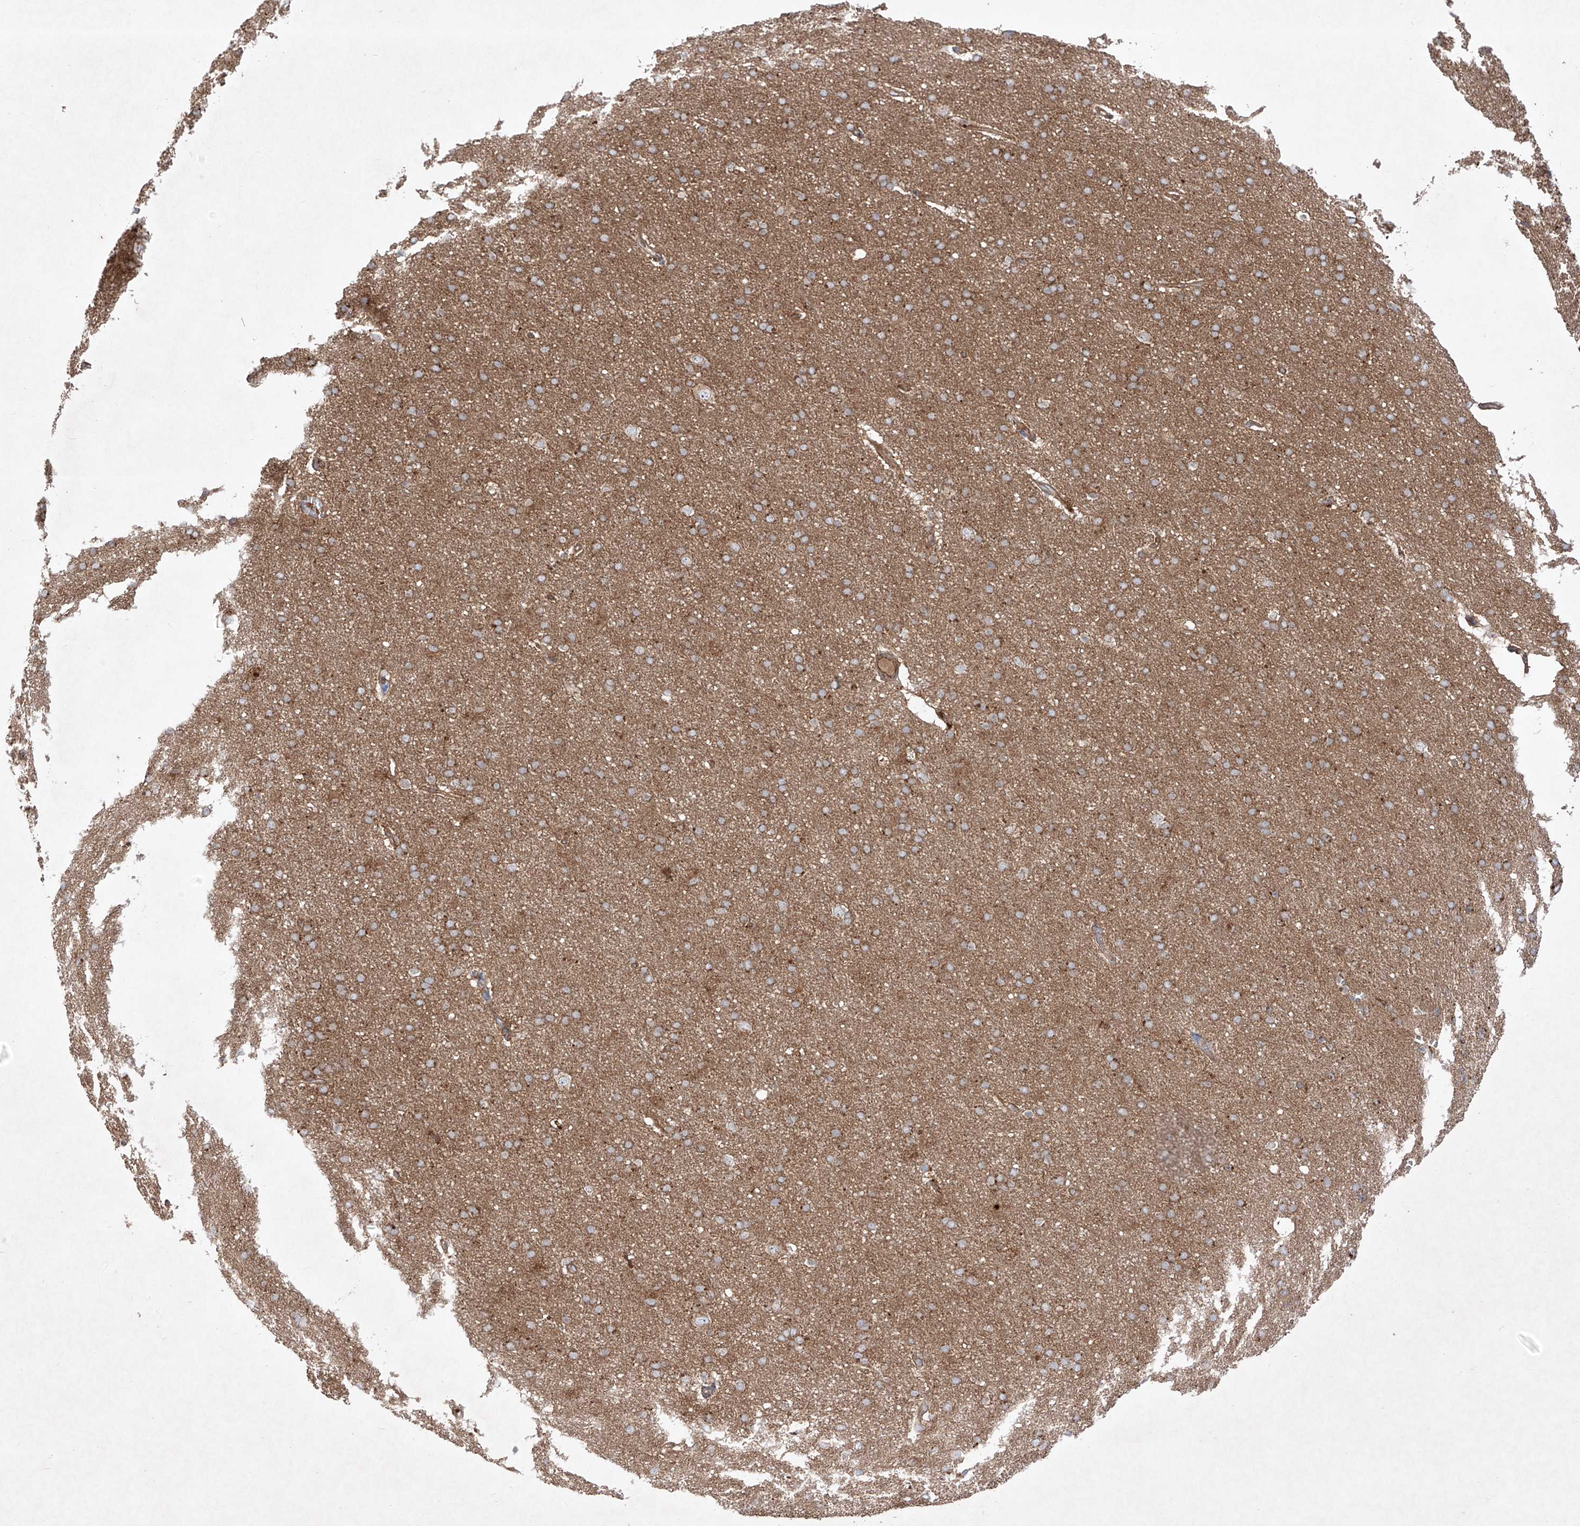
{"staining": {"intensity": "negative", "quantity": "none", "location": "none"}, "tissue": "cerebral cortex", "cell_type": "Endothelial cells", "image_type": "normal", "snomed": [{"axis": "morphology", "description": "Normal tissue, NOS"}, {"axis": "topography", "description": "Cerebral cortex"}], "caption": "Immunohistochemistry (IHC) image of benign cerebral cortex stained for a protein (brown), which demonstrates no positivity in endothelial cells.", "gene": "YKT6", "patient": {"sex": "male", "age": 62}}